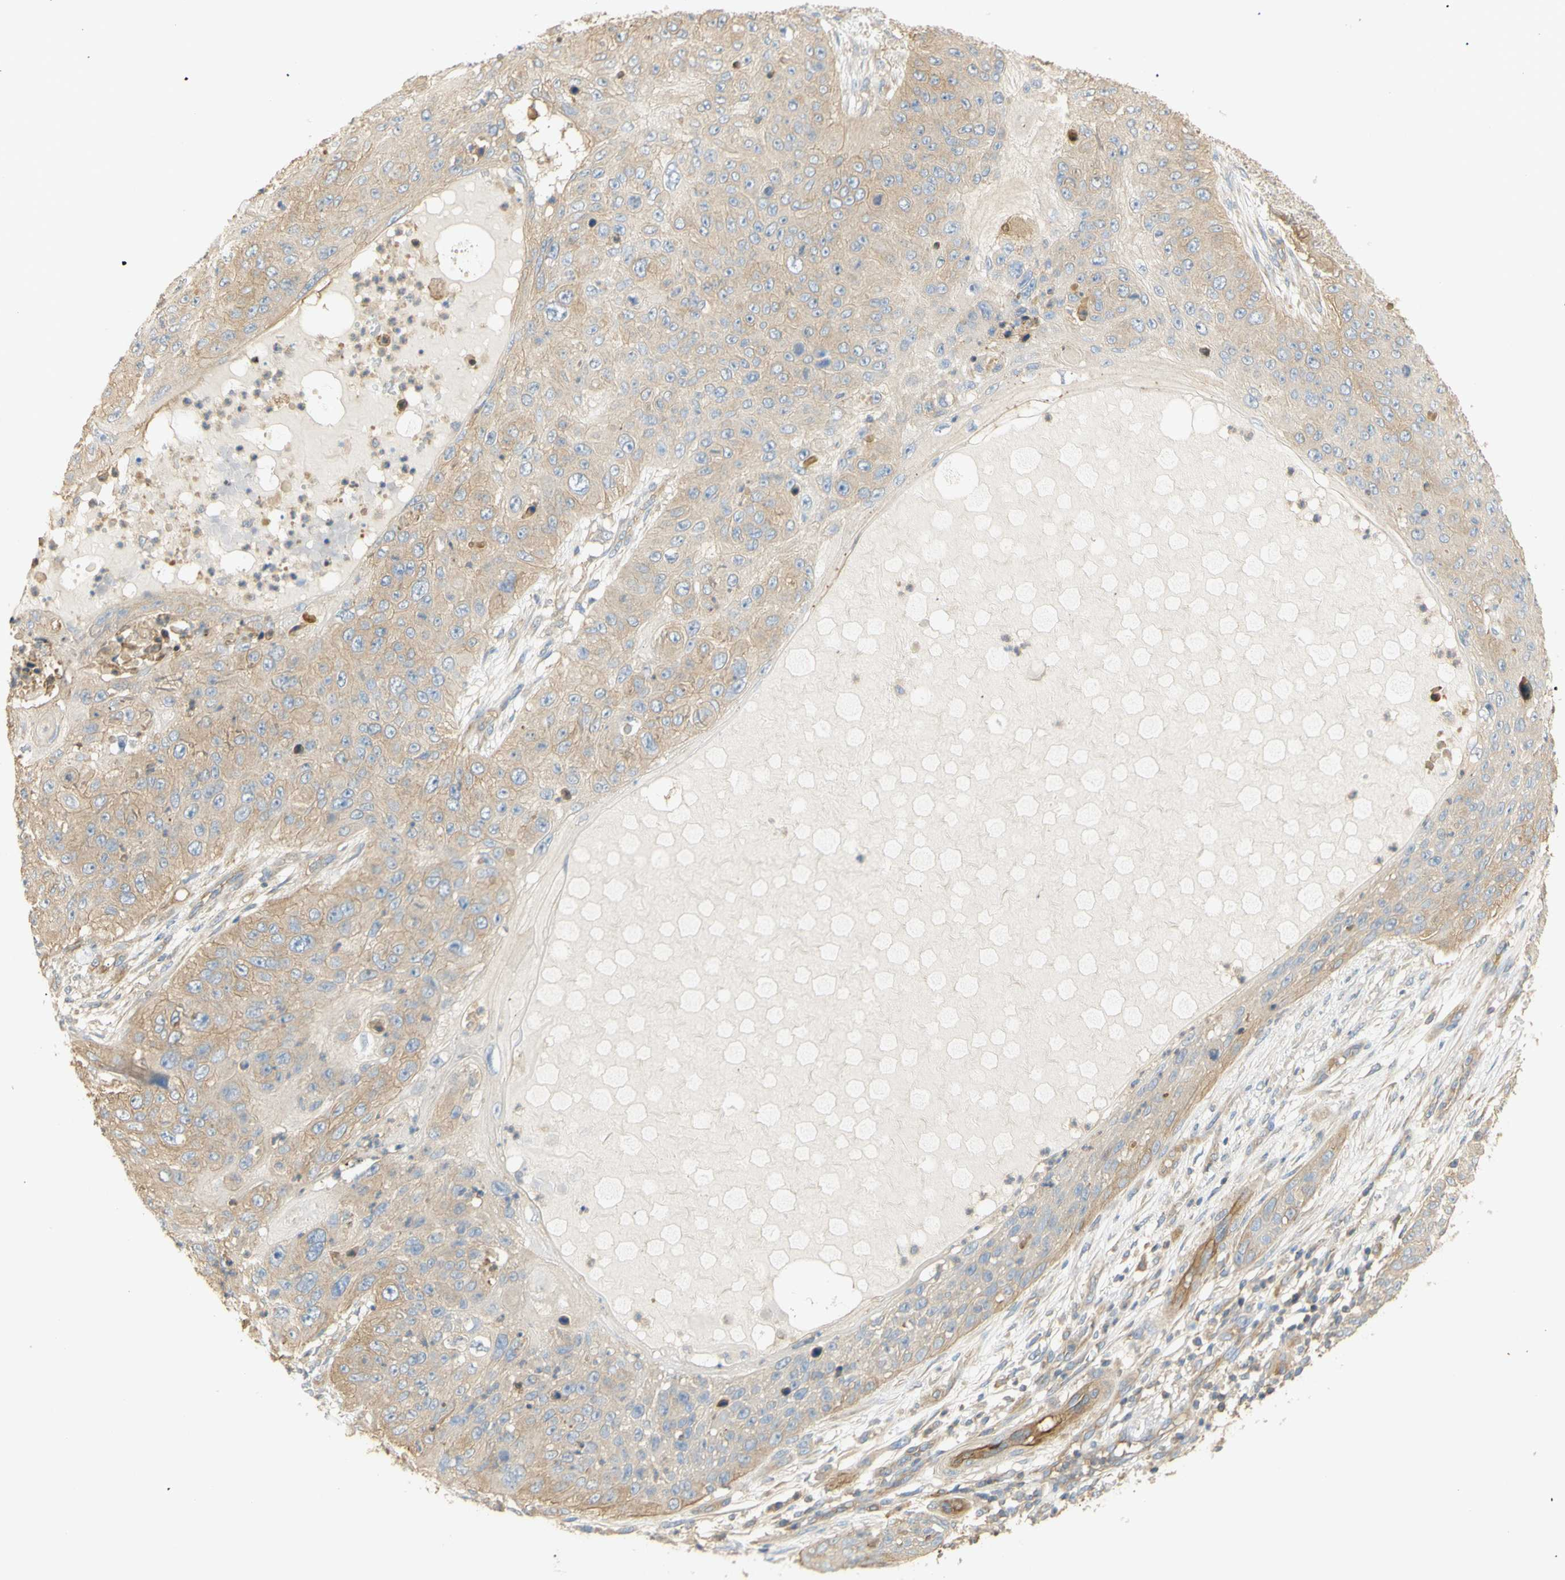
{"staining": {"intensity": "weak", "quantity": "25%-75%", "location": "cytoplasmic/membranous"}, "tissue": "skin cancer", "cell_type": "Tumor cells", "image_type": "cancer", "snomed": [{"axis": "morphology", "description": "Squamous cell carcinoma, NOS"}, {"axis": "topography", "description": "Skin"}], "caption": "Skin cancer was stained to show a protein in brown. There is low levels of weak cytoplasmic/membranous positivity in about 25%-75% of tumor cells.", "gene": "KCNE4", "patient": {"sex": "female", "age": 80}}